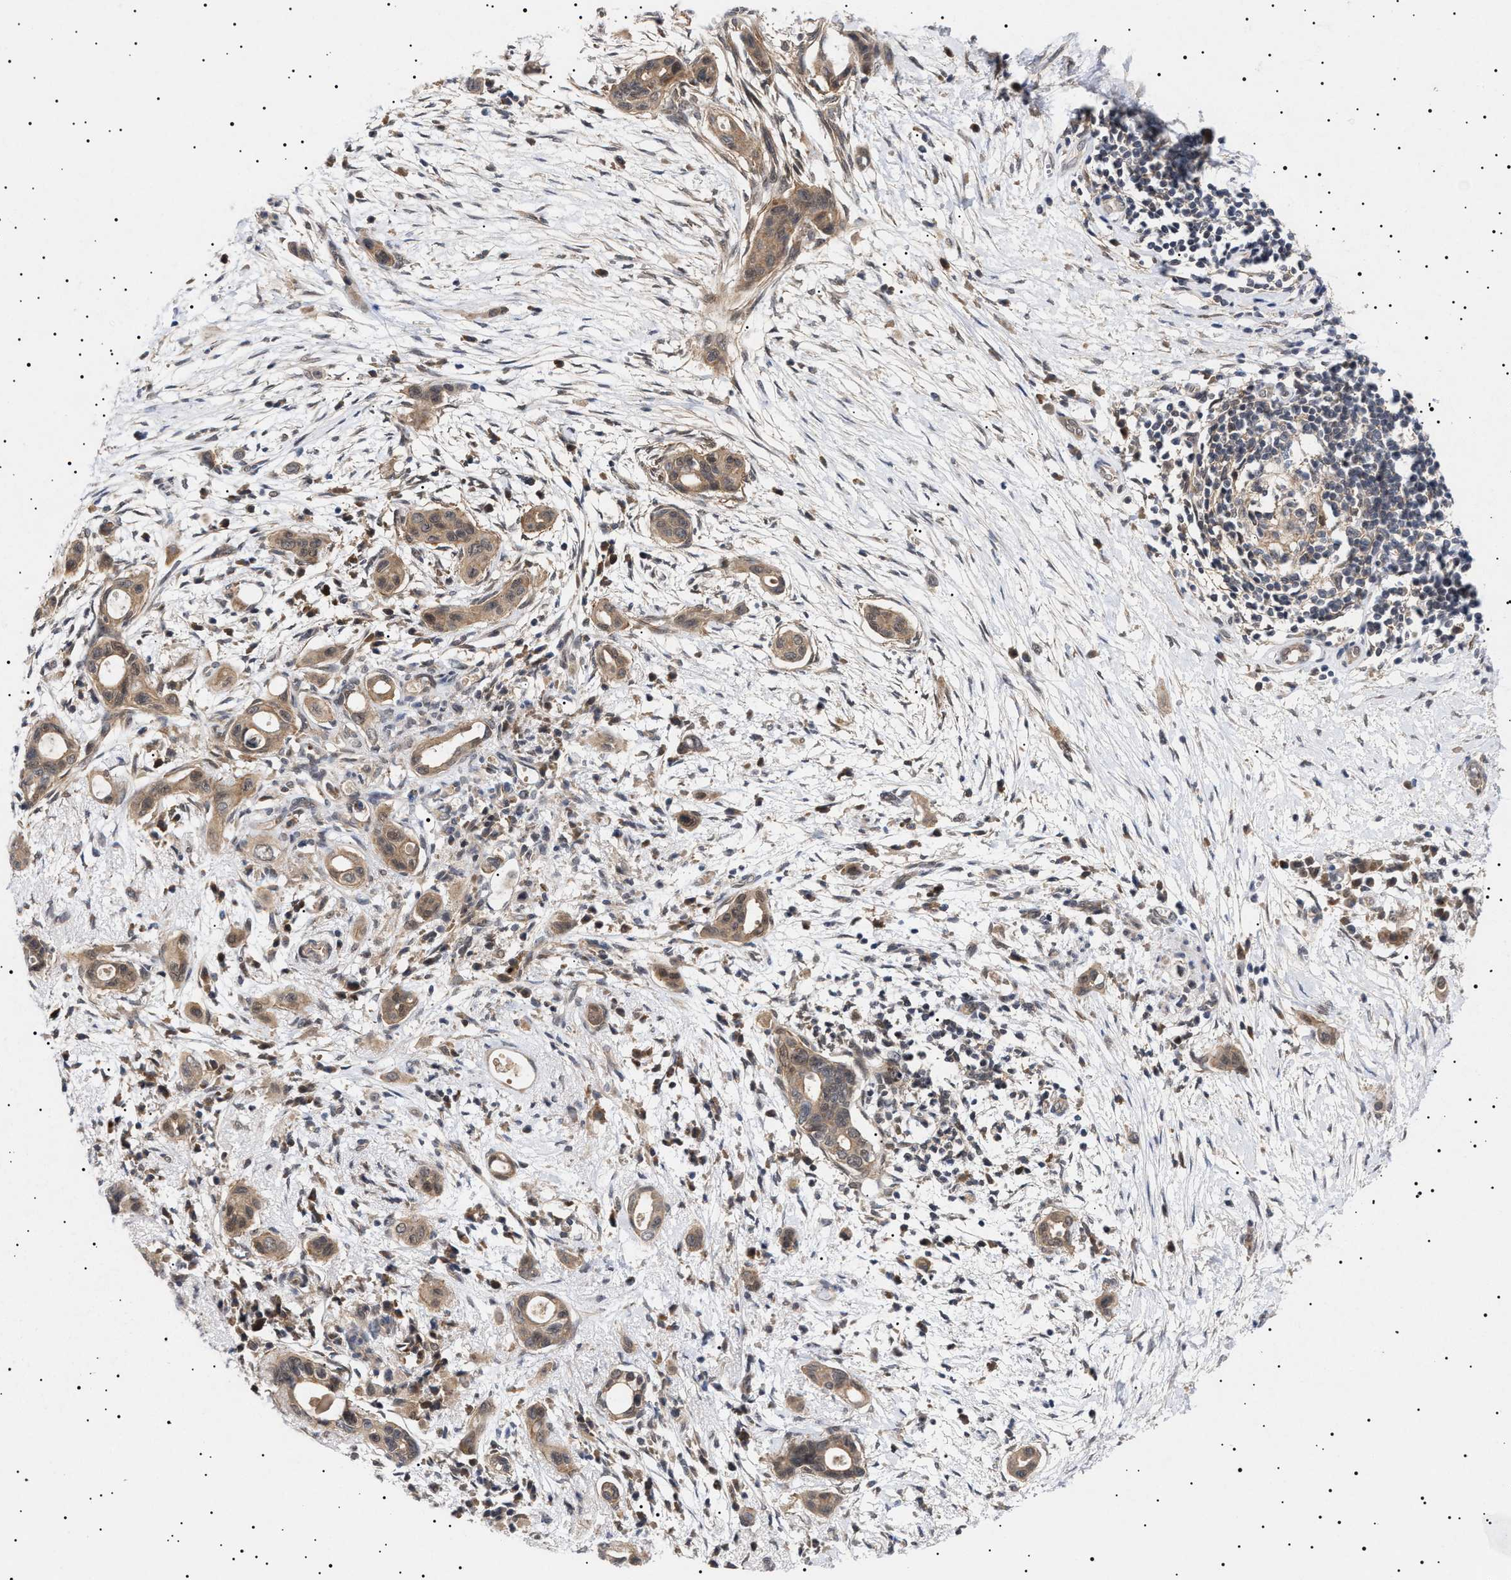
{"staining": {"intensity": "moderate", "quantity": ">75%", "location": "cytoplasmic/membranous"}, "tissue": "pancreatic cancer", "cell_type": "Tumor cells", "image_type": "cancer", "snomed": [{"axis": "morphology", "description": "Adenocarcinoma, NOS"}, {"axis": "topography", "description": "Pancreas"}], "caption": "Pancreatic cancer (adenocarcinoma) tissue reveals moderate cytoplasmic/membranous expression in approximately >75% of tumor cells, visualized by immunohistochemistry. The protein of interest is stained brown, and the nuclei are stained in blue (DAB (3,3'-diaminobenzidine) IHC with brightfield microscopy, high magnification).", "gene": "NPLOC4", "patient": {"sex": "male", "age": 59}}